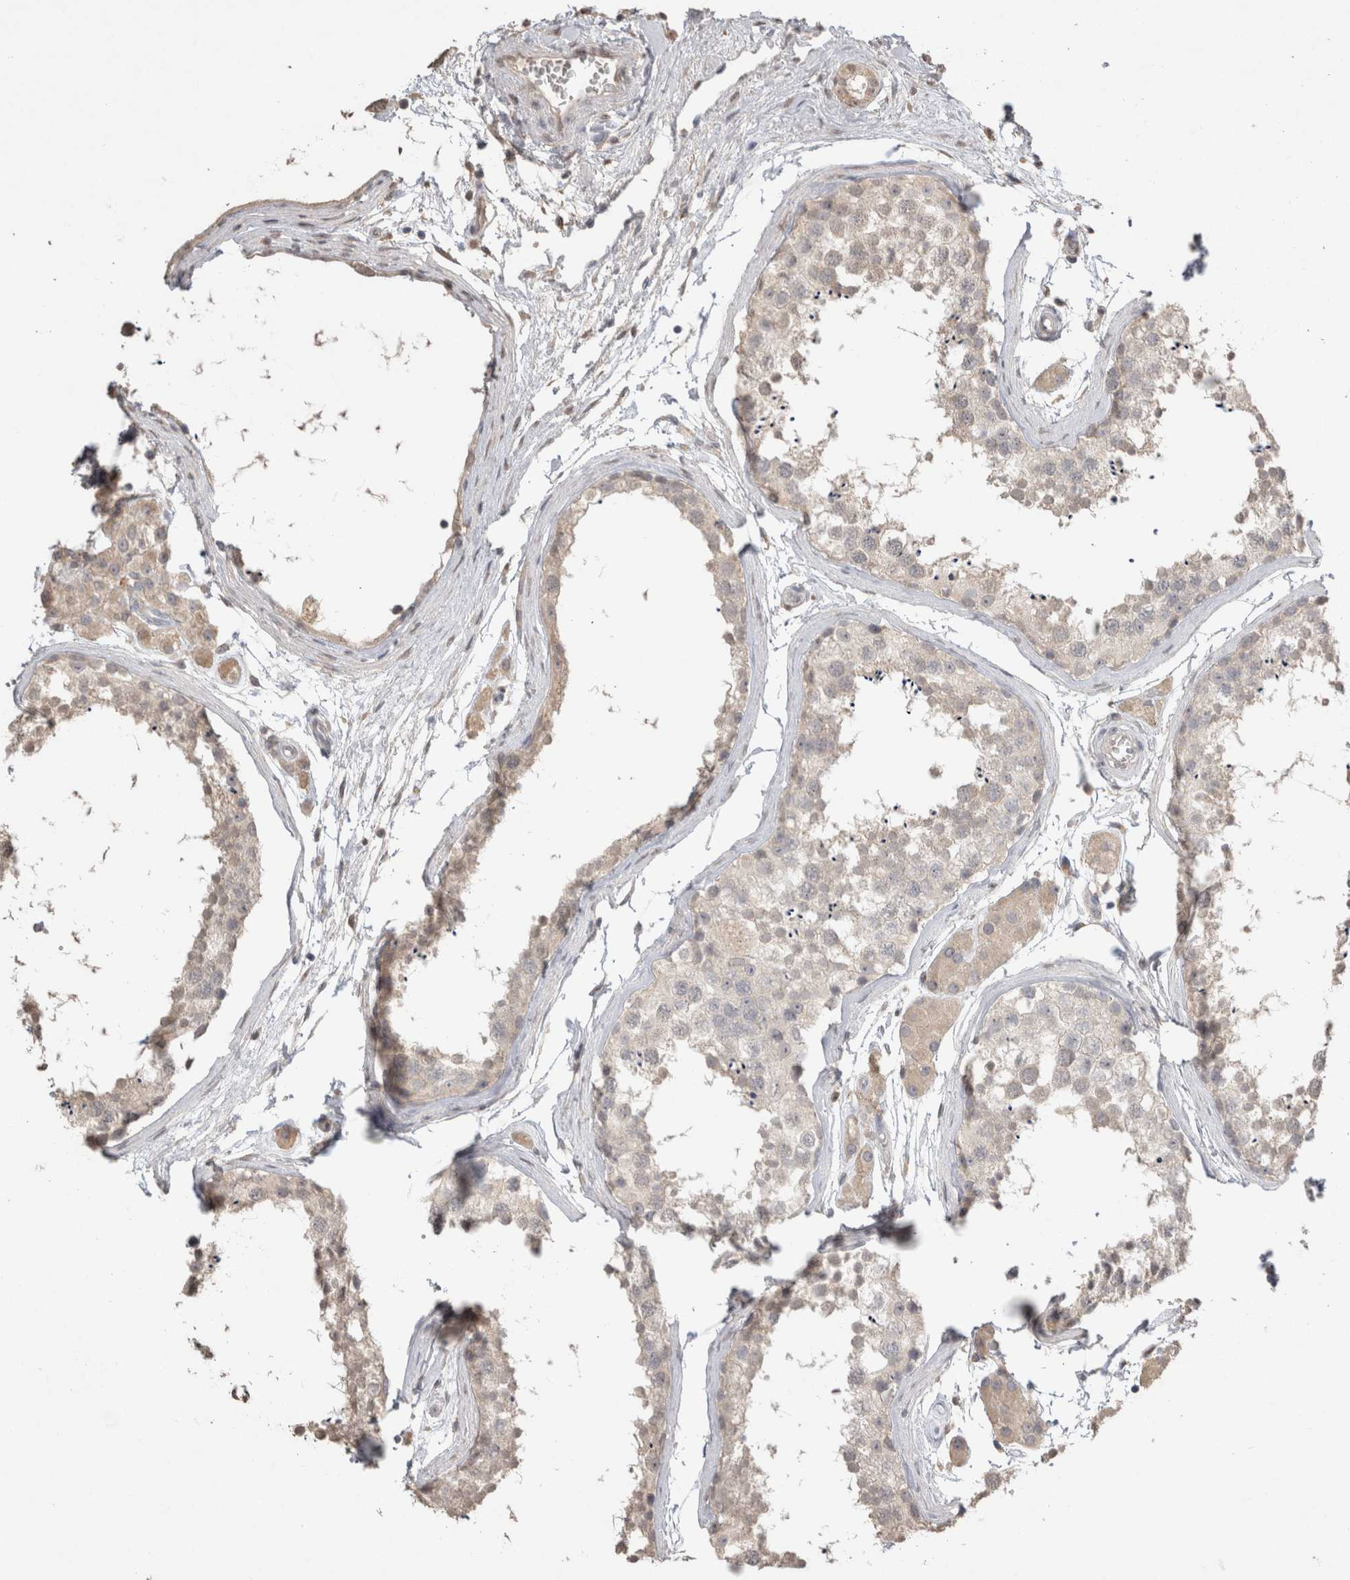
{"staining": {"intensity": "negative", "quantity": "none", "location": "none"}, "tissue": "testis", "cell_type": "Cells in seminiferous ducts", "image_type": "normal", "snomed": [{"axis": "morphology", "description": "Normal tissue, NOS"}, {"axis": "topography", "description": "Testis"}], "caption": "The immunohistochemistry (IHC) micrograph has no significant expression in cells in seminiferous ducts of testis. The staining is performed using DAB brown chromogen with nuclei counter-stained in using hematoxylin.", "gene": "NAALADL2", "patient": {"sex": "male", "age": 56}}